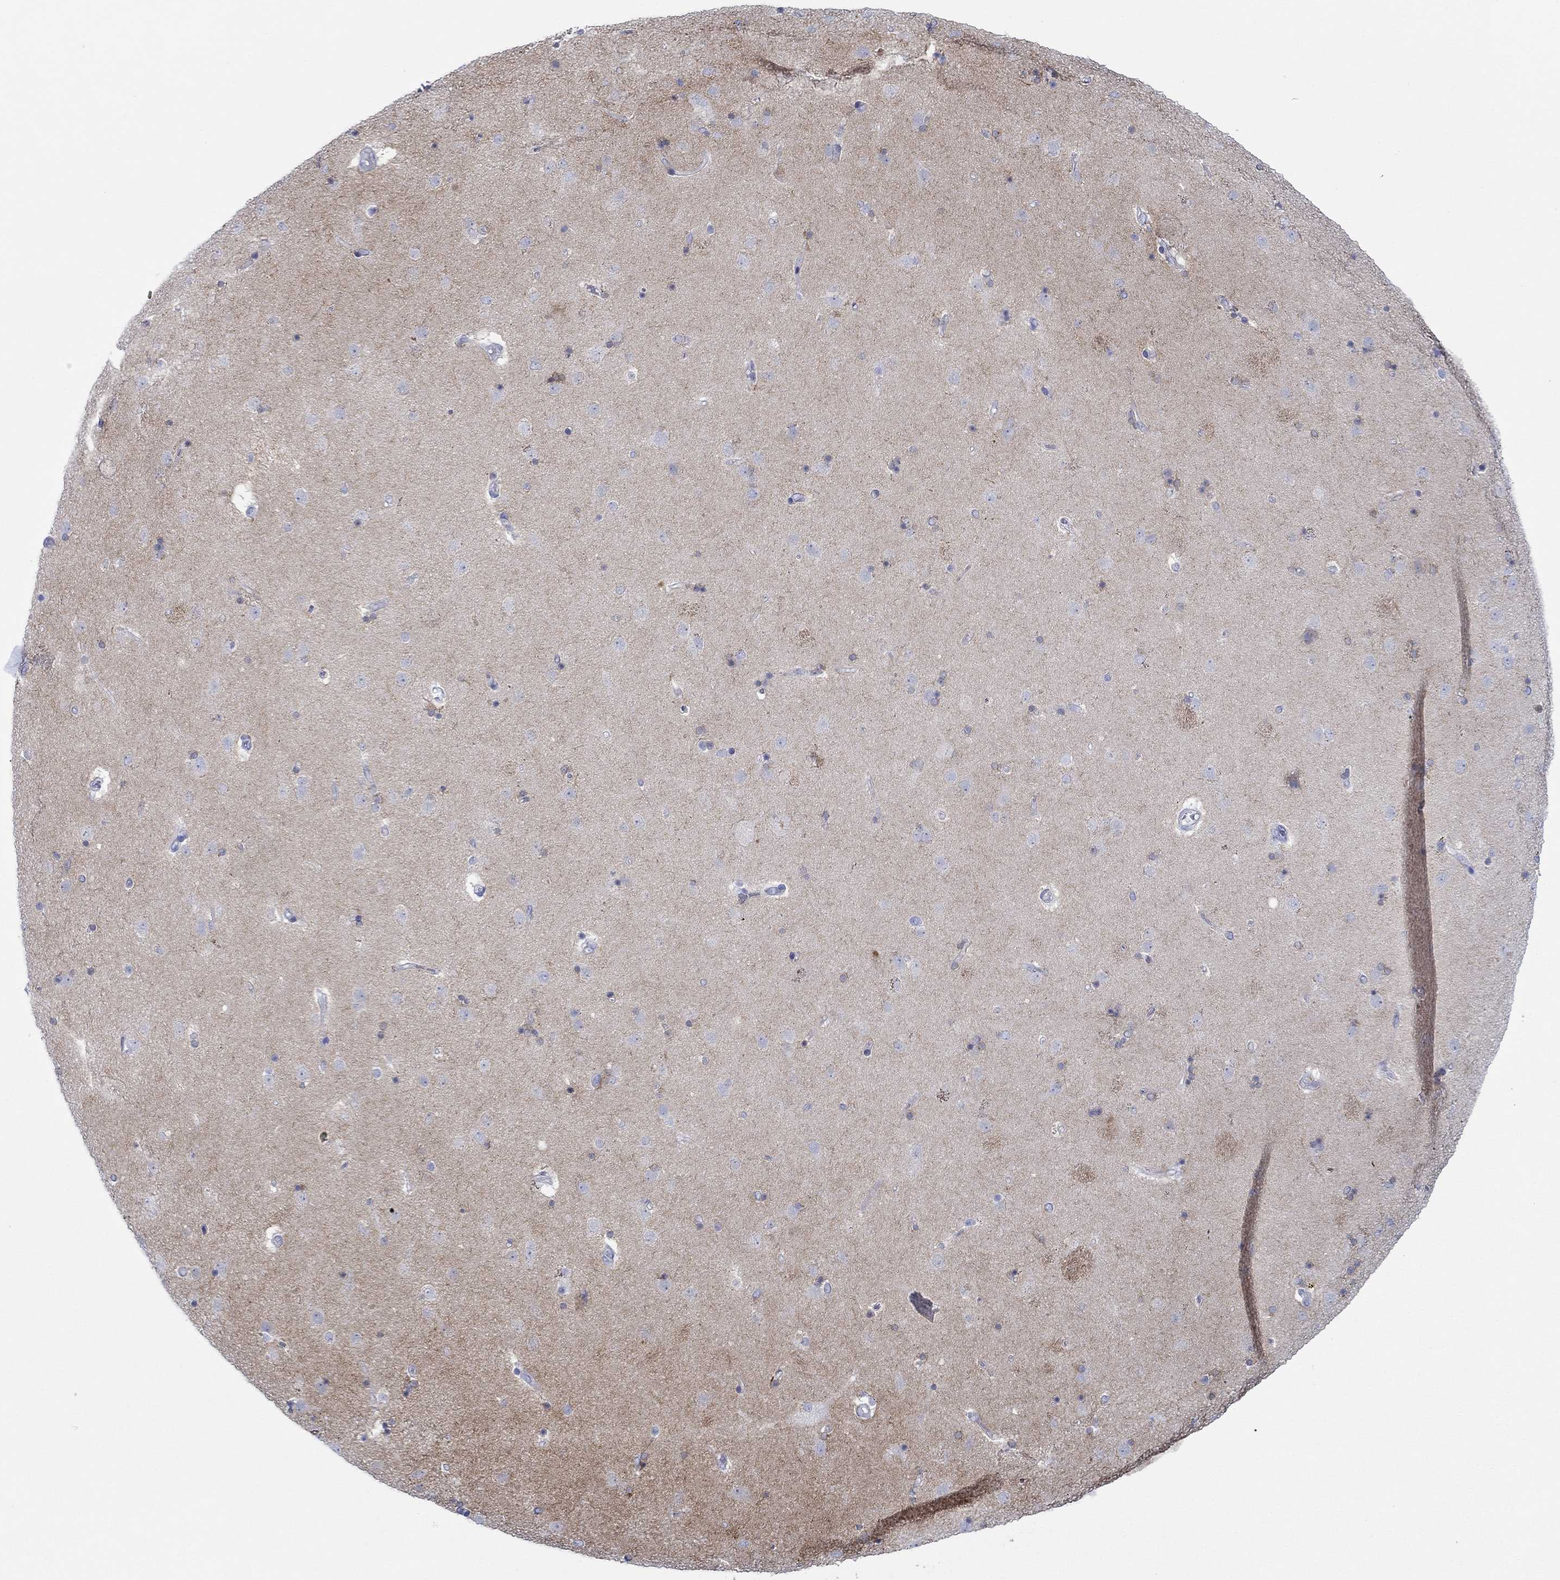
{"staining": {"intensity": "strong", "quantity": "<25%", "location": "cytoplasmic/membranous"}, "tissue": "caudate", "cell_type": "Glial cells", "image_type": "normal", "snomed": [{"axis": "morphology", "description": "Normal tissue, NOS"}, {"axis": "topography", "description": "Lateral ventricle wall"}], "caption": "The photomicrograph displays immunohistochemical staining of benign caudate. There is strong cytoplasmic/membranous expression is identified in approximately <25% of glial cells. The staining was performed using DAB to visualize the protein expression in brown, while the nuclei were stained in blue with hematoxylin (Magnification: 20x).", "gene": "IGFBP6", "patient": {"sex": "female", "age": 71}}